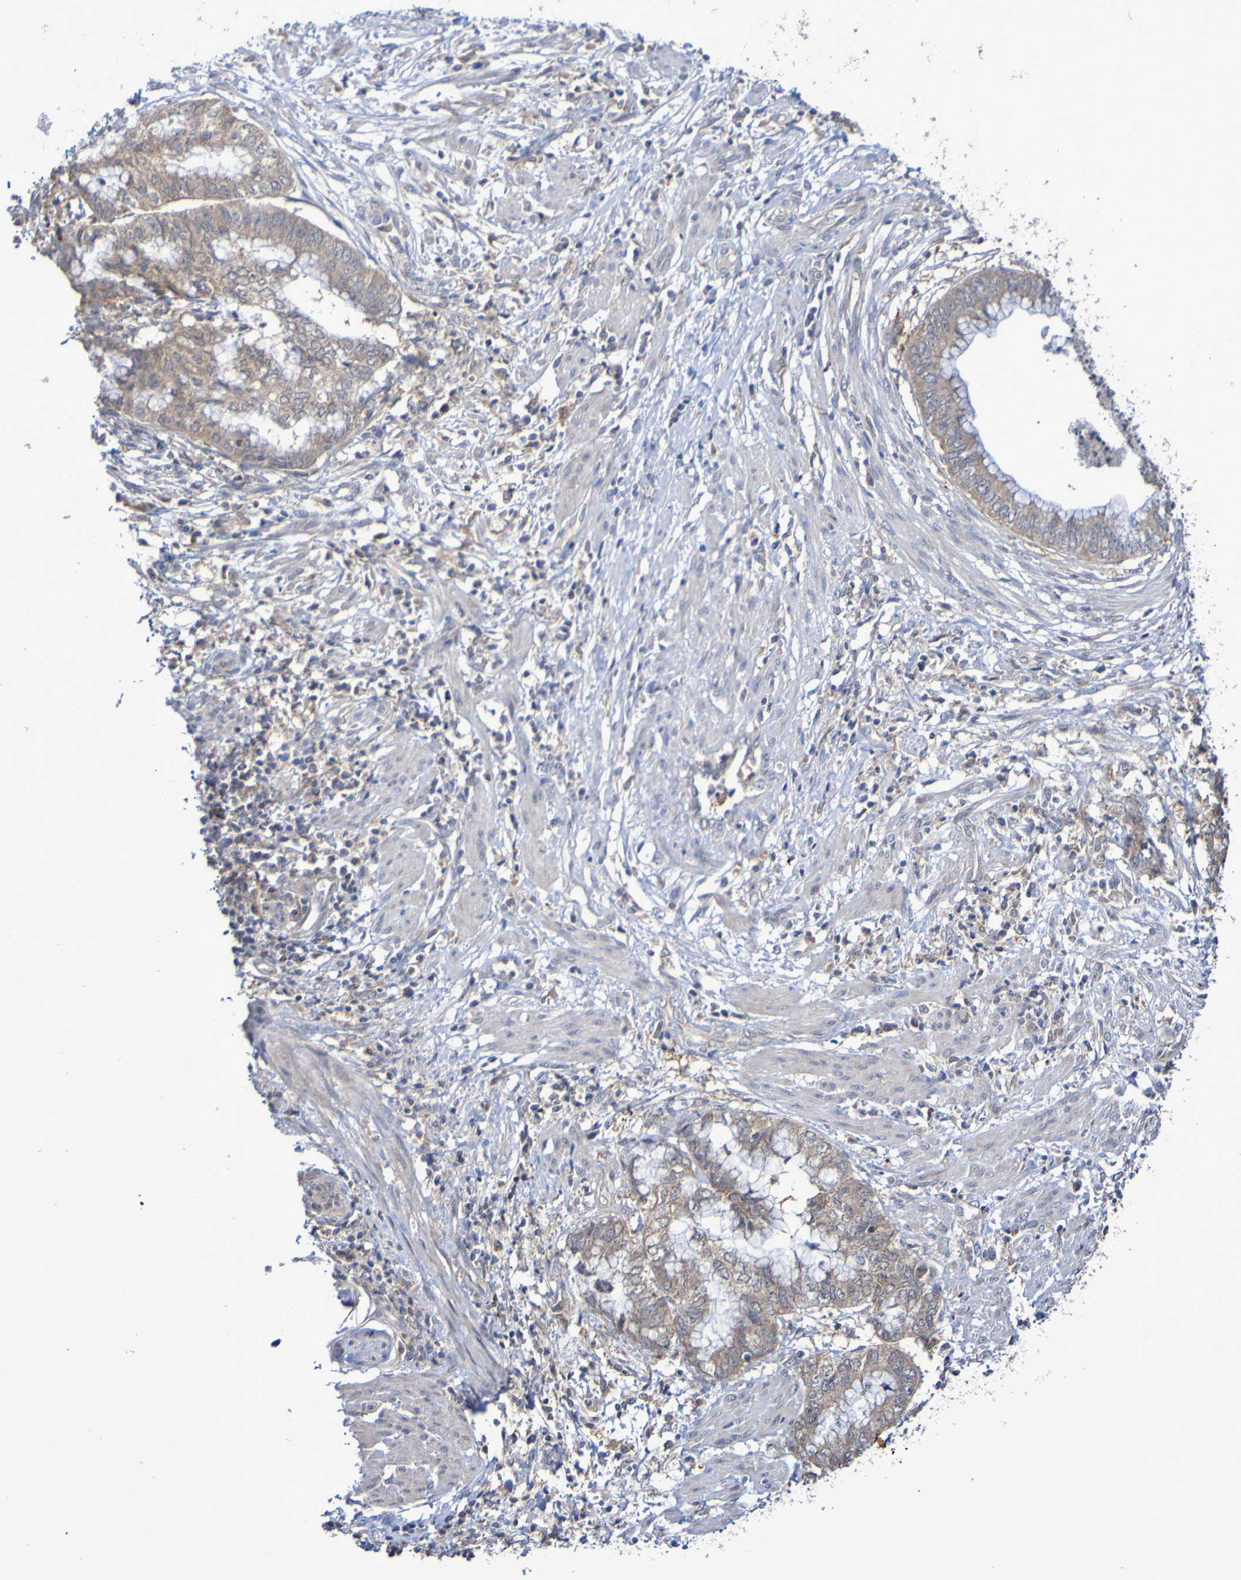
{"staining": {"intensity": "moderate", "quantity": "25%-75%", "location": "cytoplasmic/membranous"}, "tissue": "endometrial cancer", "cell_type": "Tumor cells", "image_type": "cancer", "snomed": [{"axis": "morphology", "description": "Necrosis, NOS"}, {"axis": "morphology", "description": "Adenocarcinoma, NOS"}, {"axis": "topography", "description": "Endometrium"}], "caption": "Human endometrial adenocarcinoma stained with a protein marker displays moderate staining in tumor cells.", "gene": "C3orf18", "patient": {"sex": "female", "age": 79}}